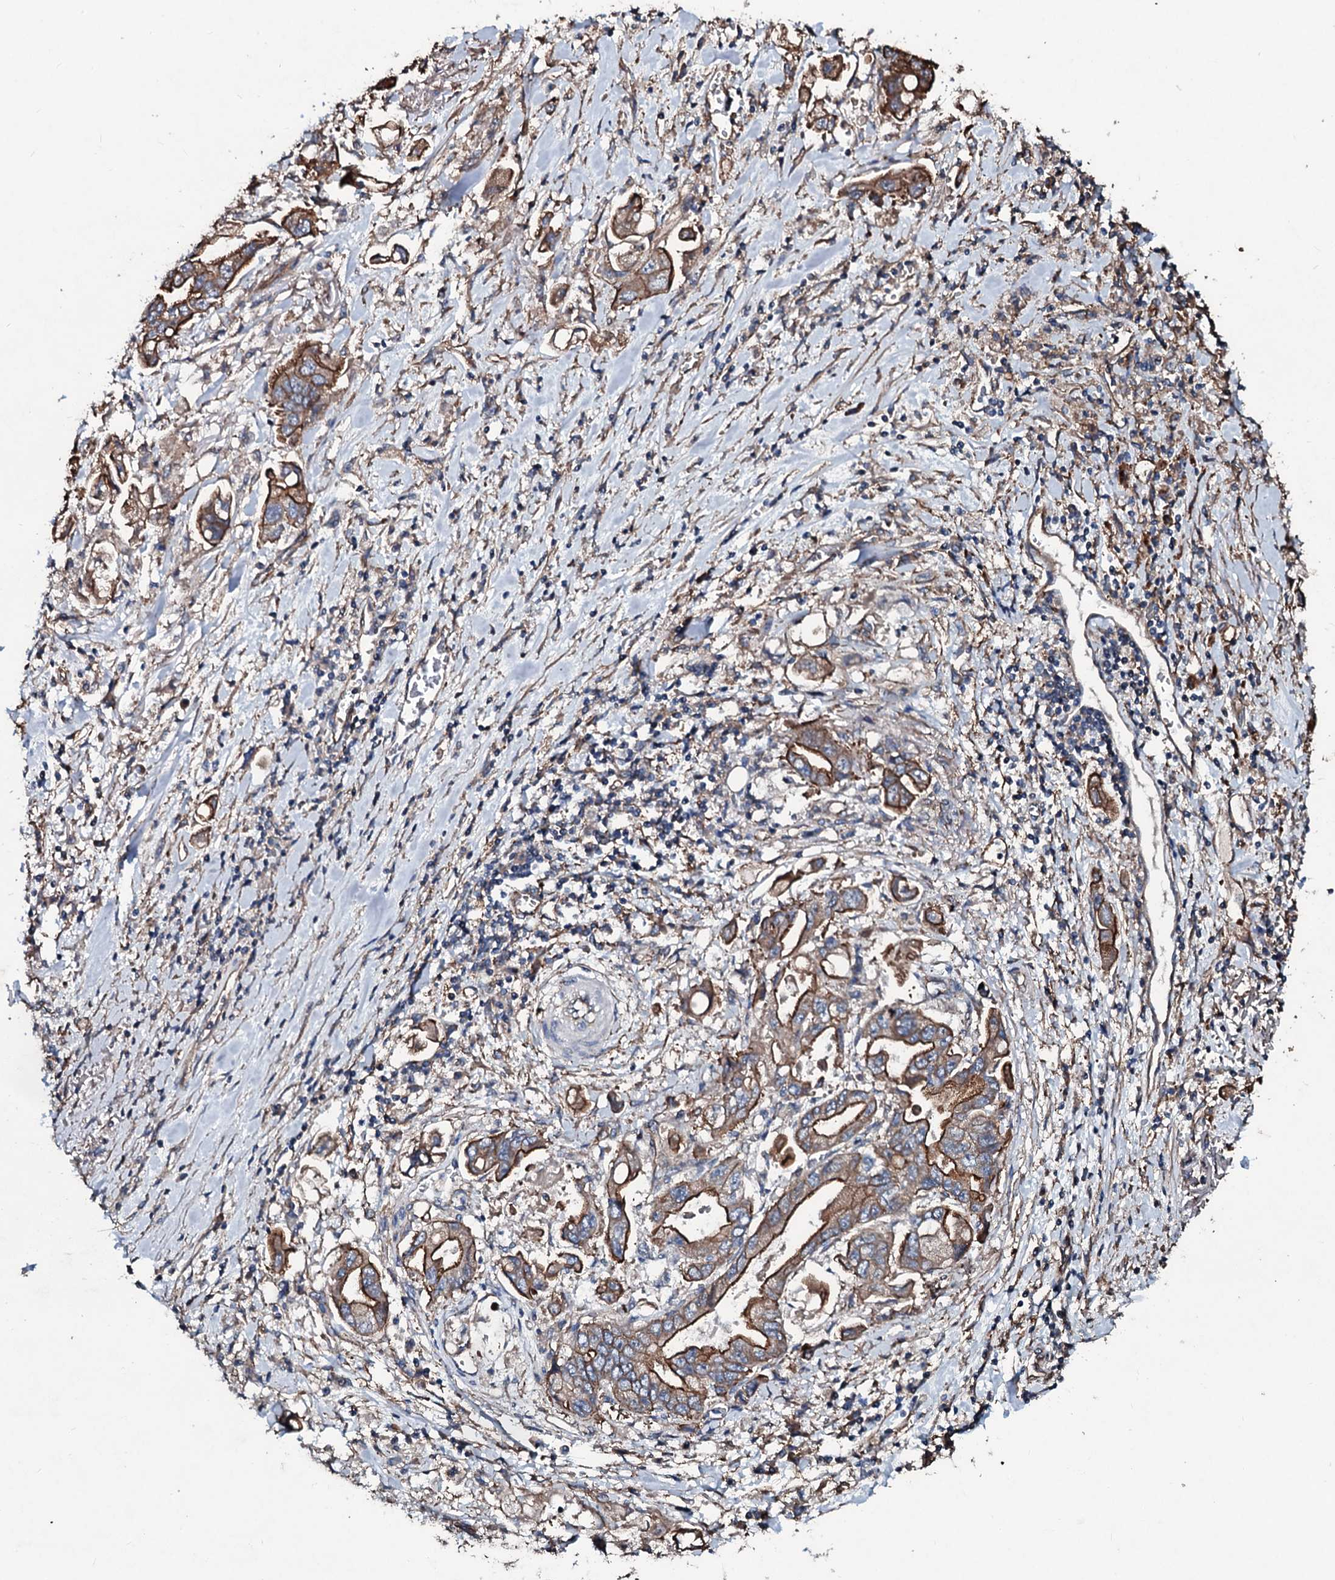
{"staining": {"intensity": "moderate", "quantity": ">75%", "location": "cytoplasmic/membranous"}, "tissue": "stomach cancer", "cell_type": "Tumor cells", "image_type": "cancer", "snomed": [{"axis": "morphology", "description": "Adenocarcinoma, NOS"}, {"axis": "topography", "description": "Stomach"}], "caption": "Protein expression analysis of human stomach cancer reveals moderate cytoplasmic/membranous positivity in approximately >75% of tumor cells.", "gene": "DMAC2", "patient": {"sex": "male", "age": 62}}